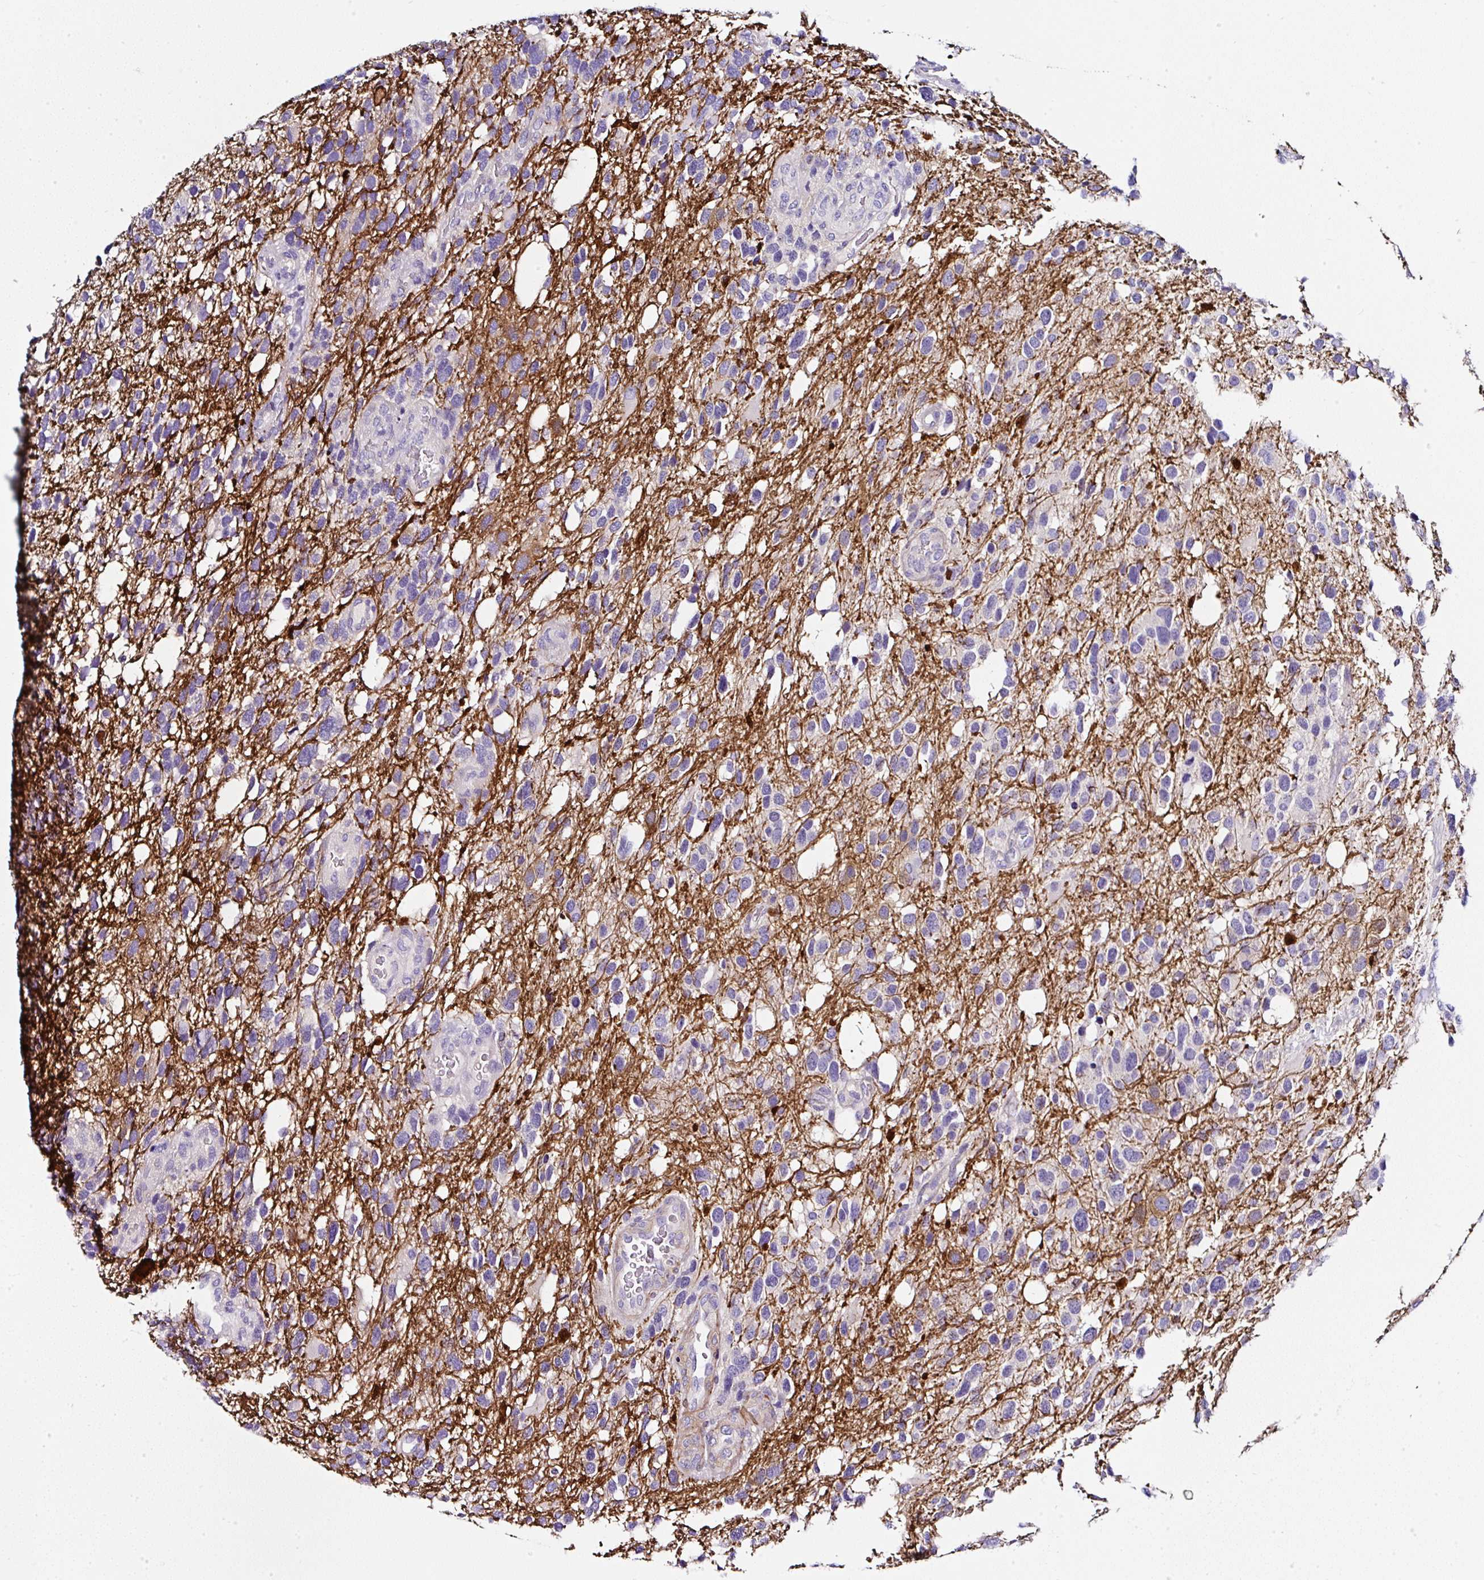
{"staining": {"intensity": "negative", "quantity": "none", "location": "none"}, "tissue": "glioma", "cell_type": "Tumor cells", "image_type": "cancer", "snomed": [{"axis": "morphology", "description": "Glioma, malignant, High grade"}, {"axis": "topography", "description": "Brain"}], "caption": "IHC of malignant high-grade glioma demonstrates no expression in tumor cells.", "gene": "PPFIA4", "patient": {"sex": "female", "age": 58}}